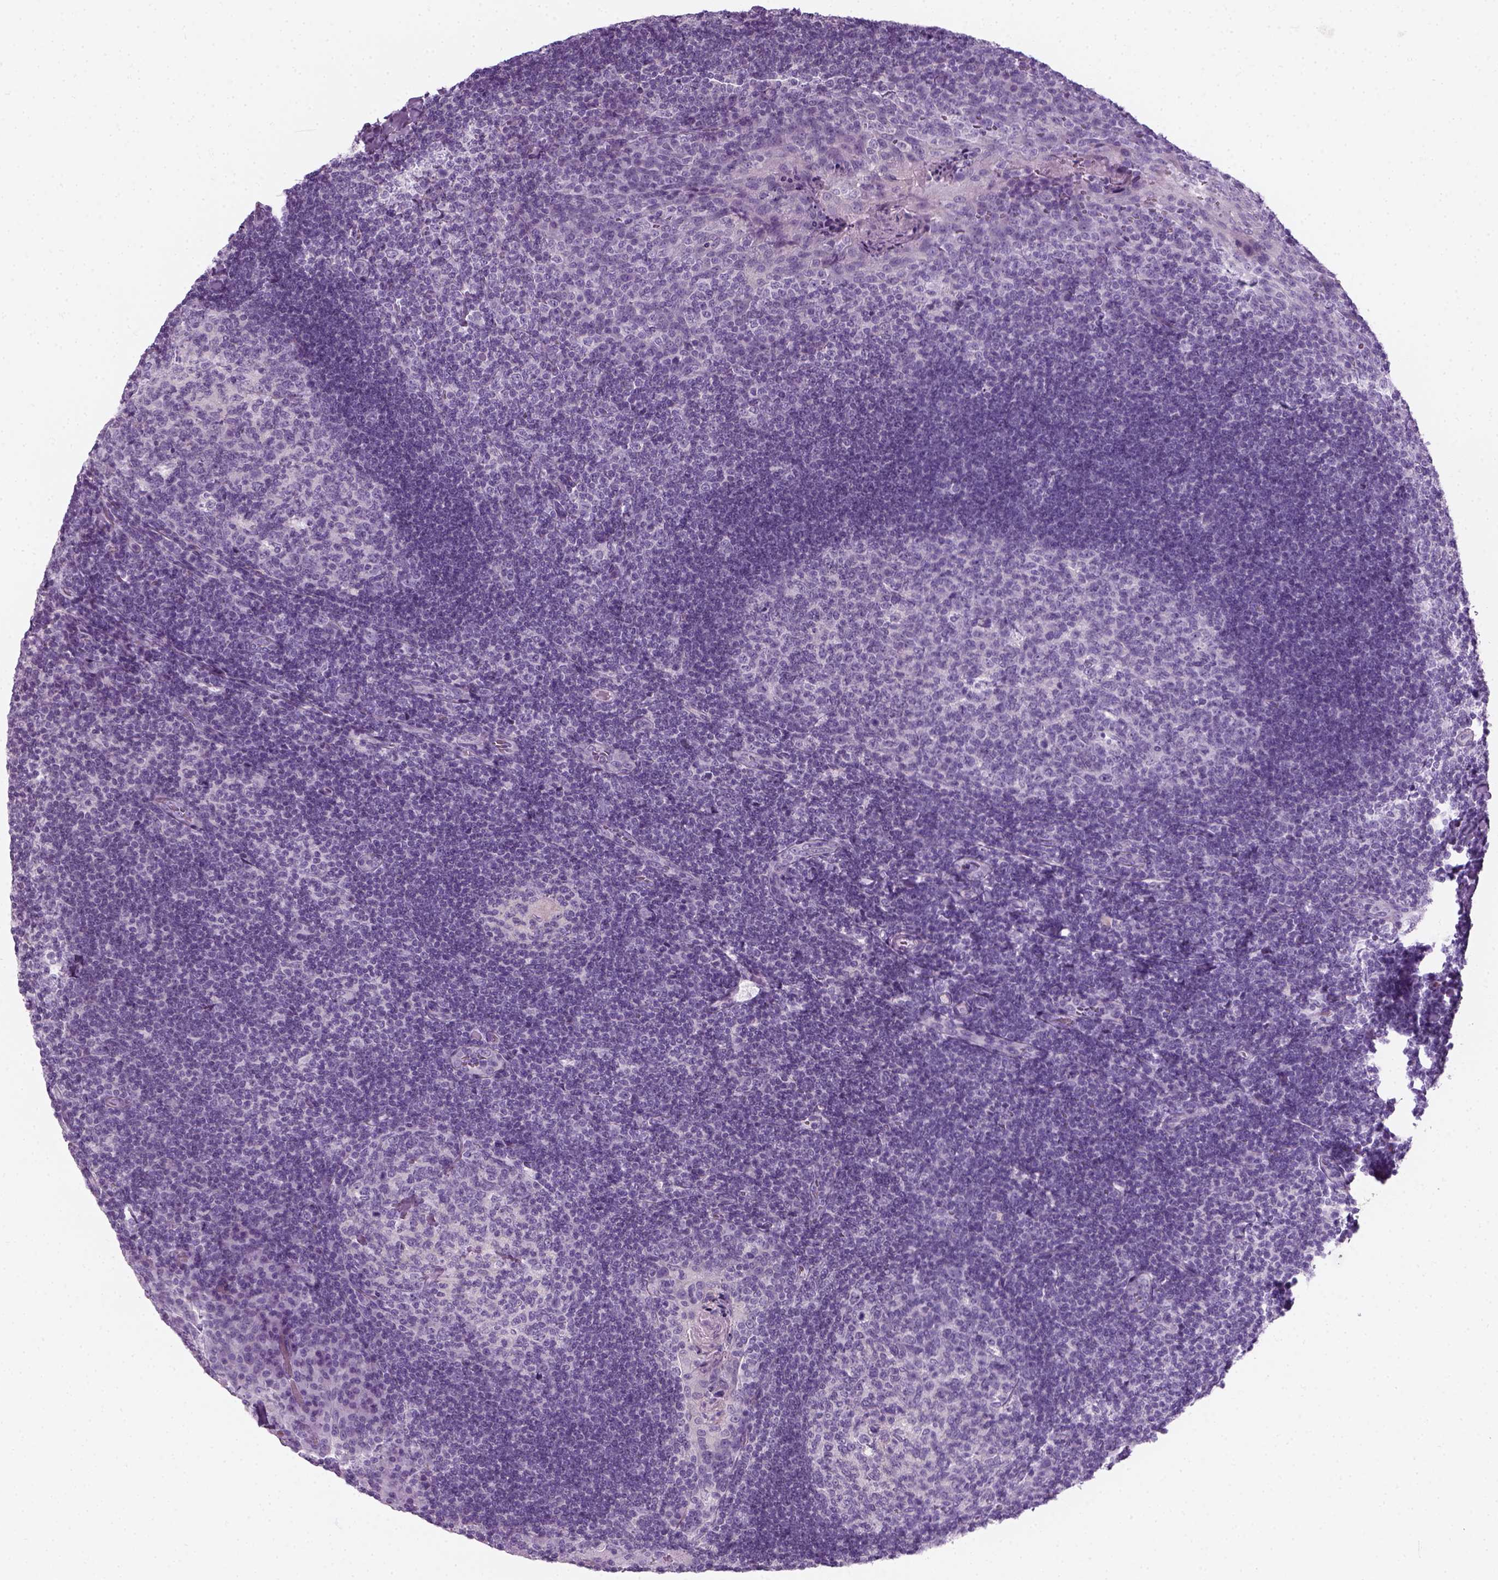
{"staining": {"intensity": "negative", "quantity": "none", "location": "none"}, "tissue": "tonsil", "cell_type": "Germinal center cells", "image_type": "normal", "snomed": [{"axis": "morphology", "description": "Normal tissue, NOS"}, {"axis": "topography", "description": "Tonsil"}], "caption": "DAB immunohistochemical staining of unremarkable human tonsil exhibits no significant staining in germinal center cells. Nuclei are stained in blue.", "gene": "SLC12A5", "patient": {"sex": "male", "age": 17}}